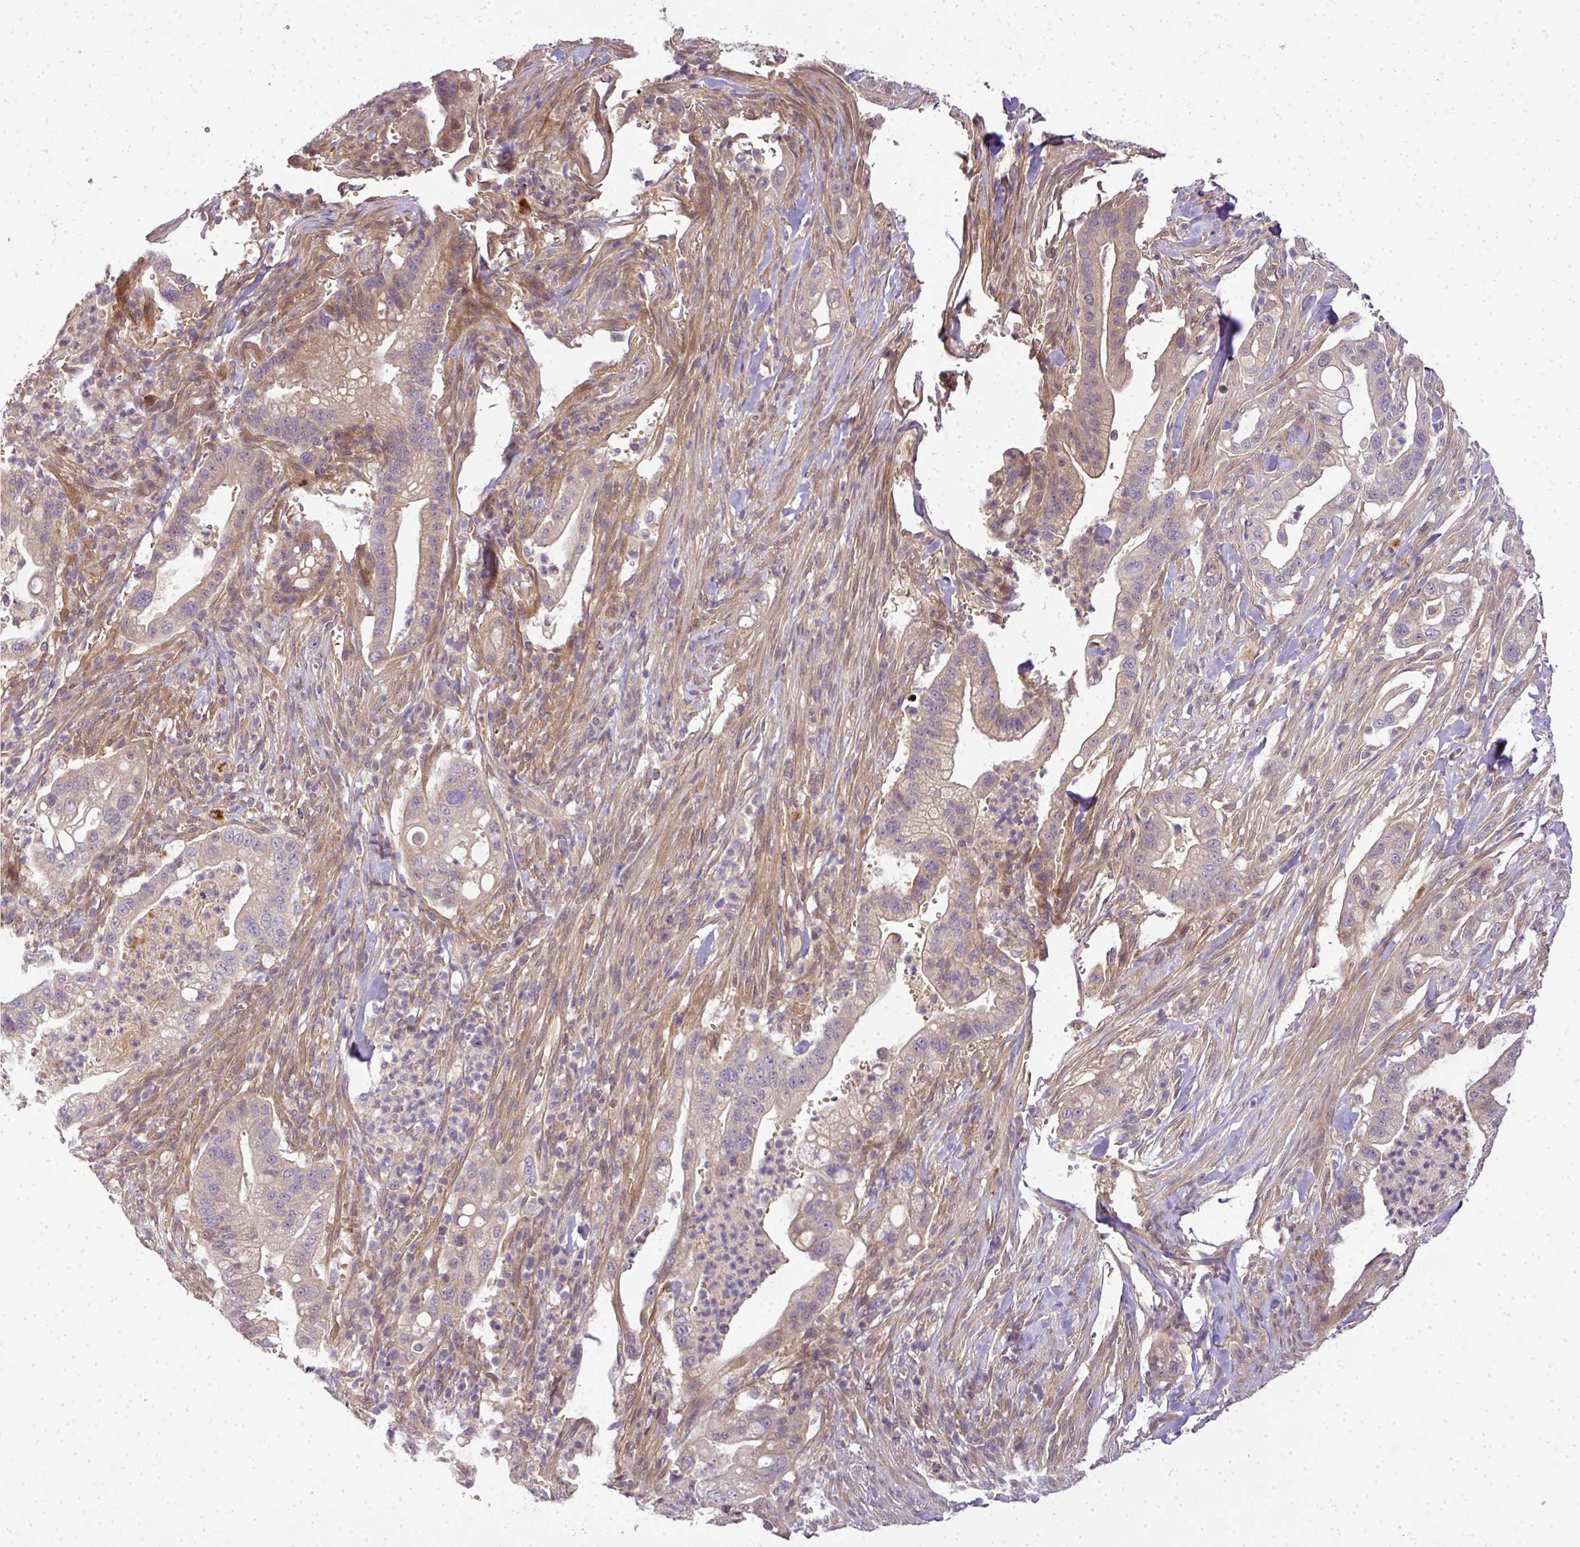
{"staining": {"intensity": "weak", "quantity": "25%-75%", "location": "cytoplasmic/membranous"}, "tissue": "pancreatic cancer", "cell_type": "Tumor cells", "image_type": "cancer", "snomed": [{"axis": "morphology", "description": "Adenocarcinoma, NOS"}, {"axis": "topography", "description": "Pancreas"}], "caption": "Protein expression analysis of pancreatic cancer shows weak cytoplasmic/membranous expression in approximately 25%-75% of tumor cells.", "gene": "ADH5", "patient": {"sex": "male", "age": 44}}